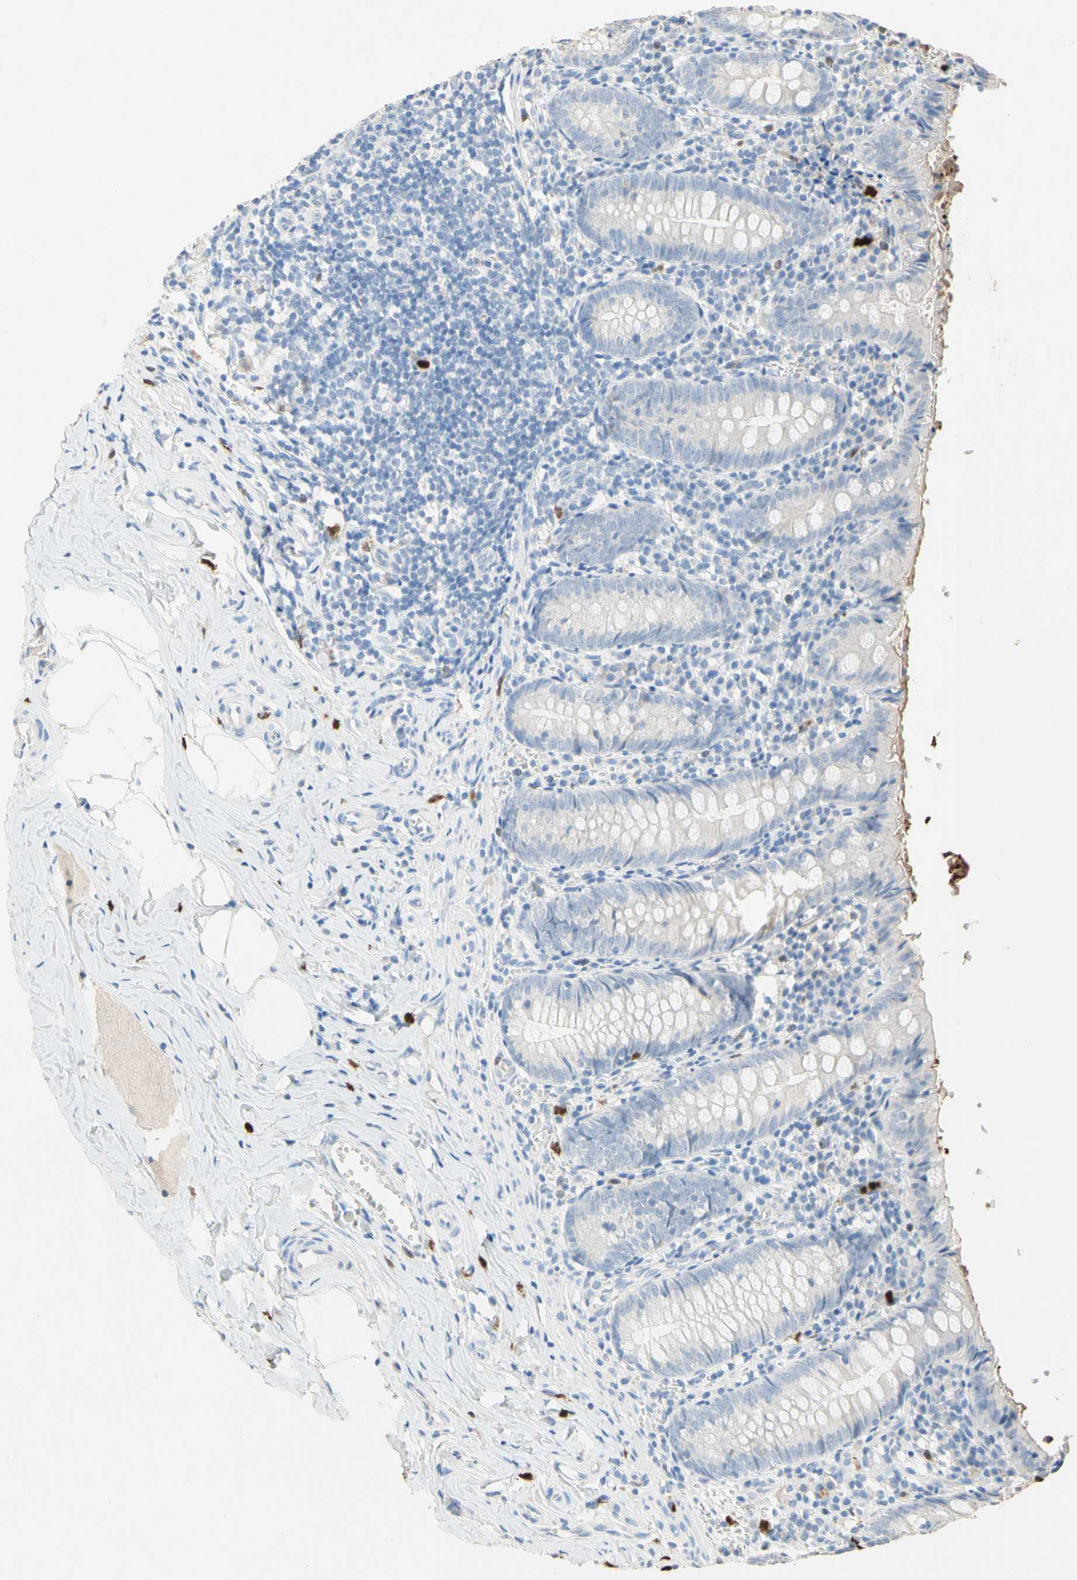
{"staining": {"intensity": "negative", "quantity": "none", "location": "none"}, "tissue": "appendix", "cell_type": "Glandular cells", "image_type": "normal", "snomed": [{"axis": "morphology", "description": "Normal tissue, NOS"}, {"axis": "topography", "description": "Appendix"}], "caption": "Immunohistochemistry (IHC) of normal appendix displays no staining in glandular cells. (Immunohistochemistry, brightfield microscopy, high magnification).", "gene": "NFKBIZ", "patient": {"sex": "female", "age": 10}}